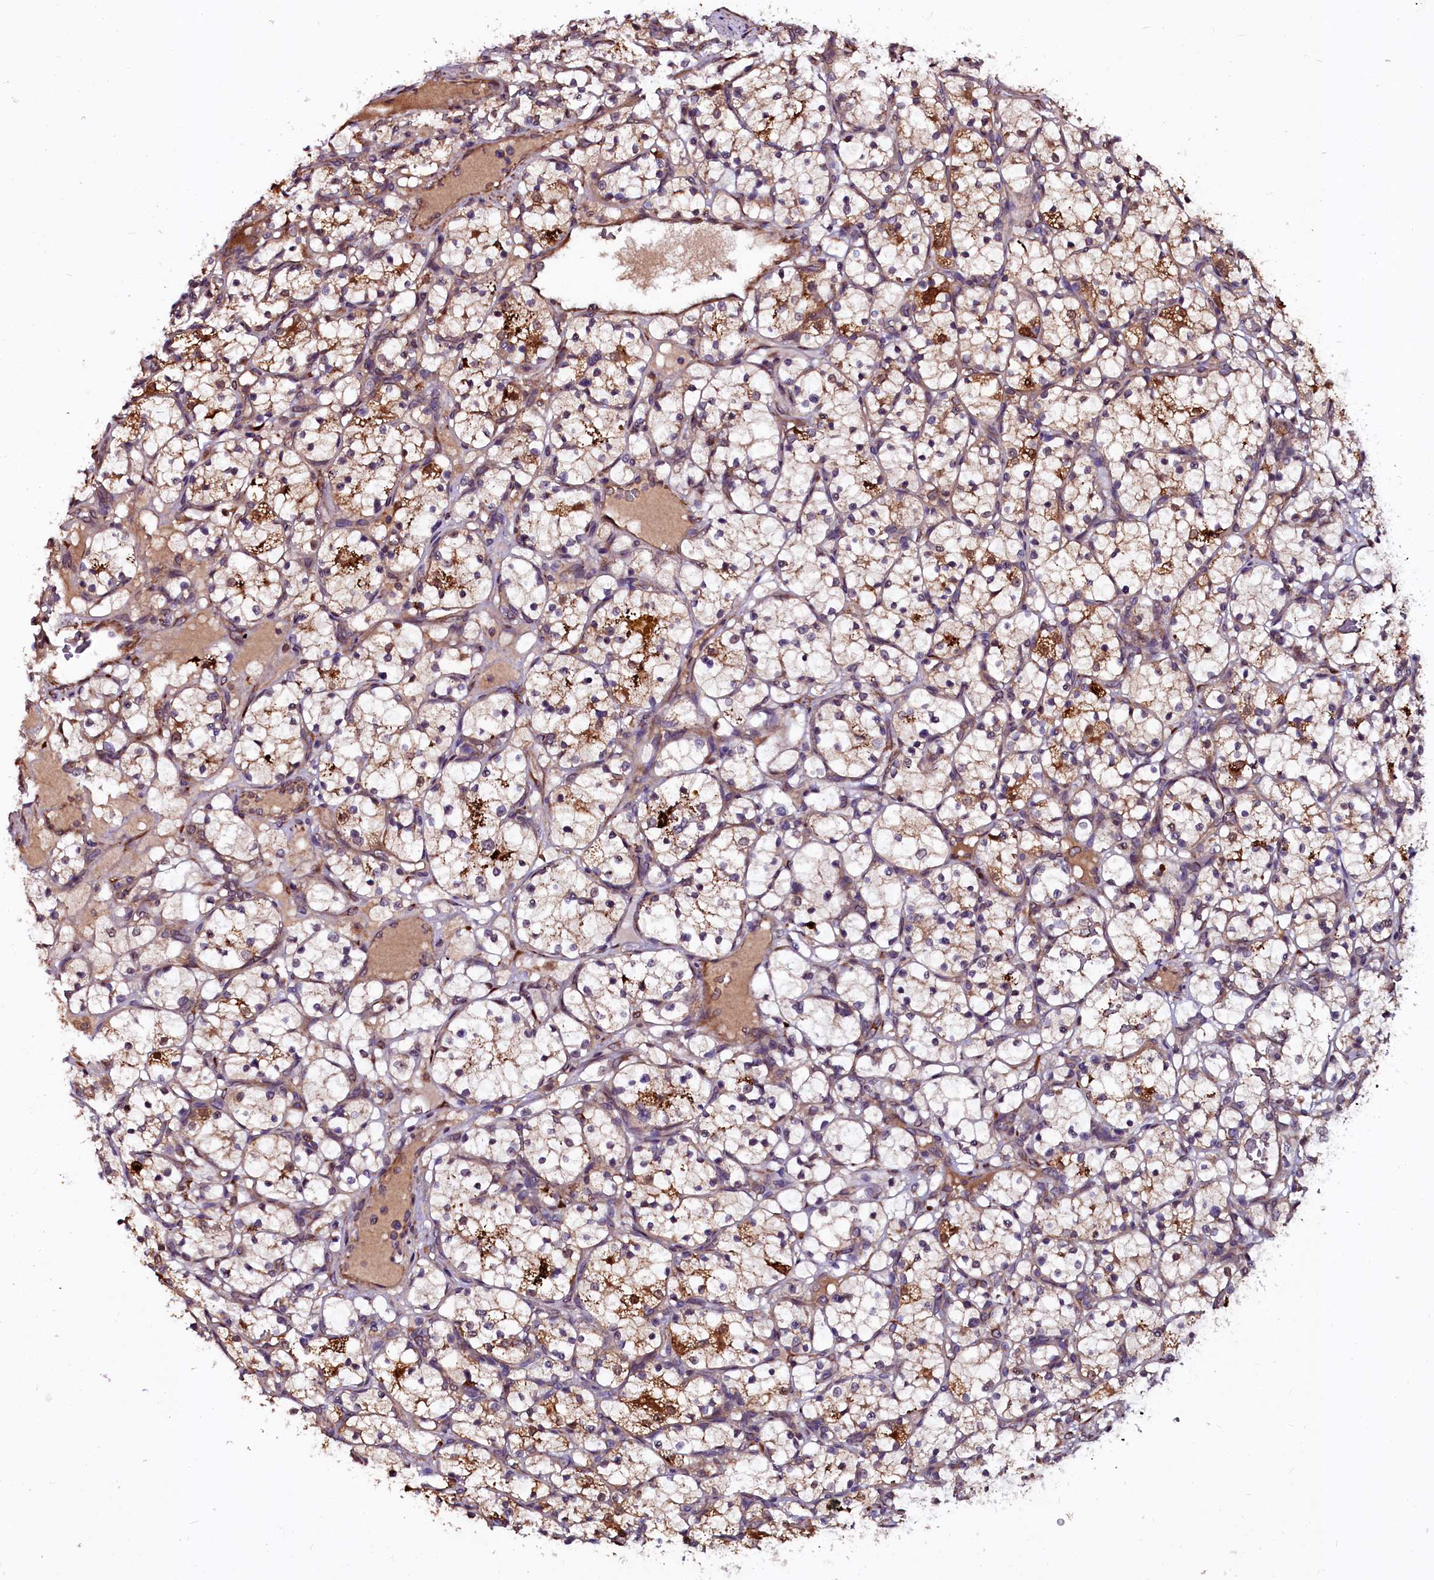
{"staining": {"intensity": "strong", "quantity": "<25%", "location": "cytoplasmic/membranous"}, "tissue": "renal cancer", "cell_type": "Tumor cells", "image_type": "cancer", "snomed": [{"axis": "morphology", "description": "Adenocarcinoma, NOS"}, {"axis": "topography", "description": "Kidney"}], "caption": "A high-resolution photomicrograph shows immunohistochemistry (IHC) staining of renal adenocarcinoma, which shows strong cytoplasmic/membranous staining in about <25% of tumor cells.", "gene": "N4BP1", "patient": {"sex": "female", "age": 69}}